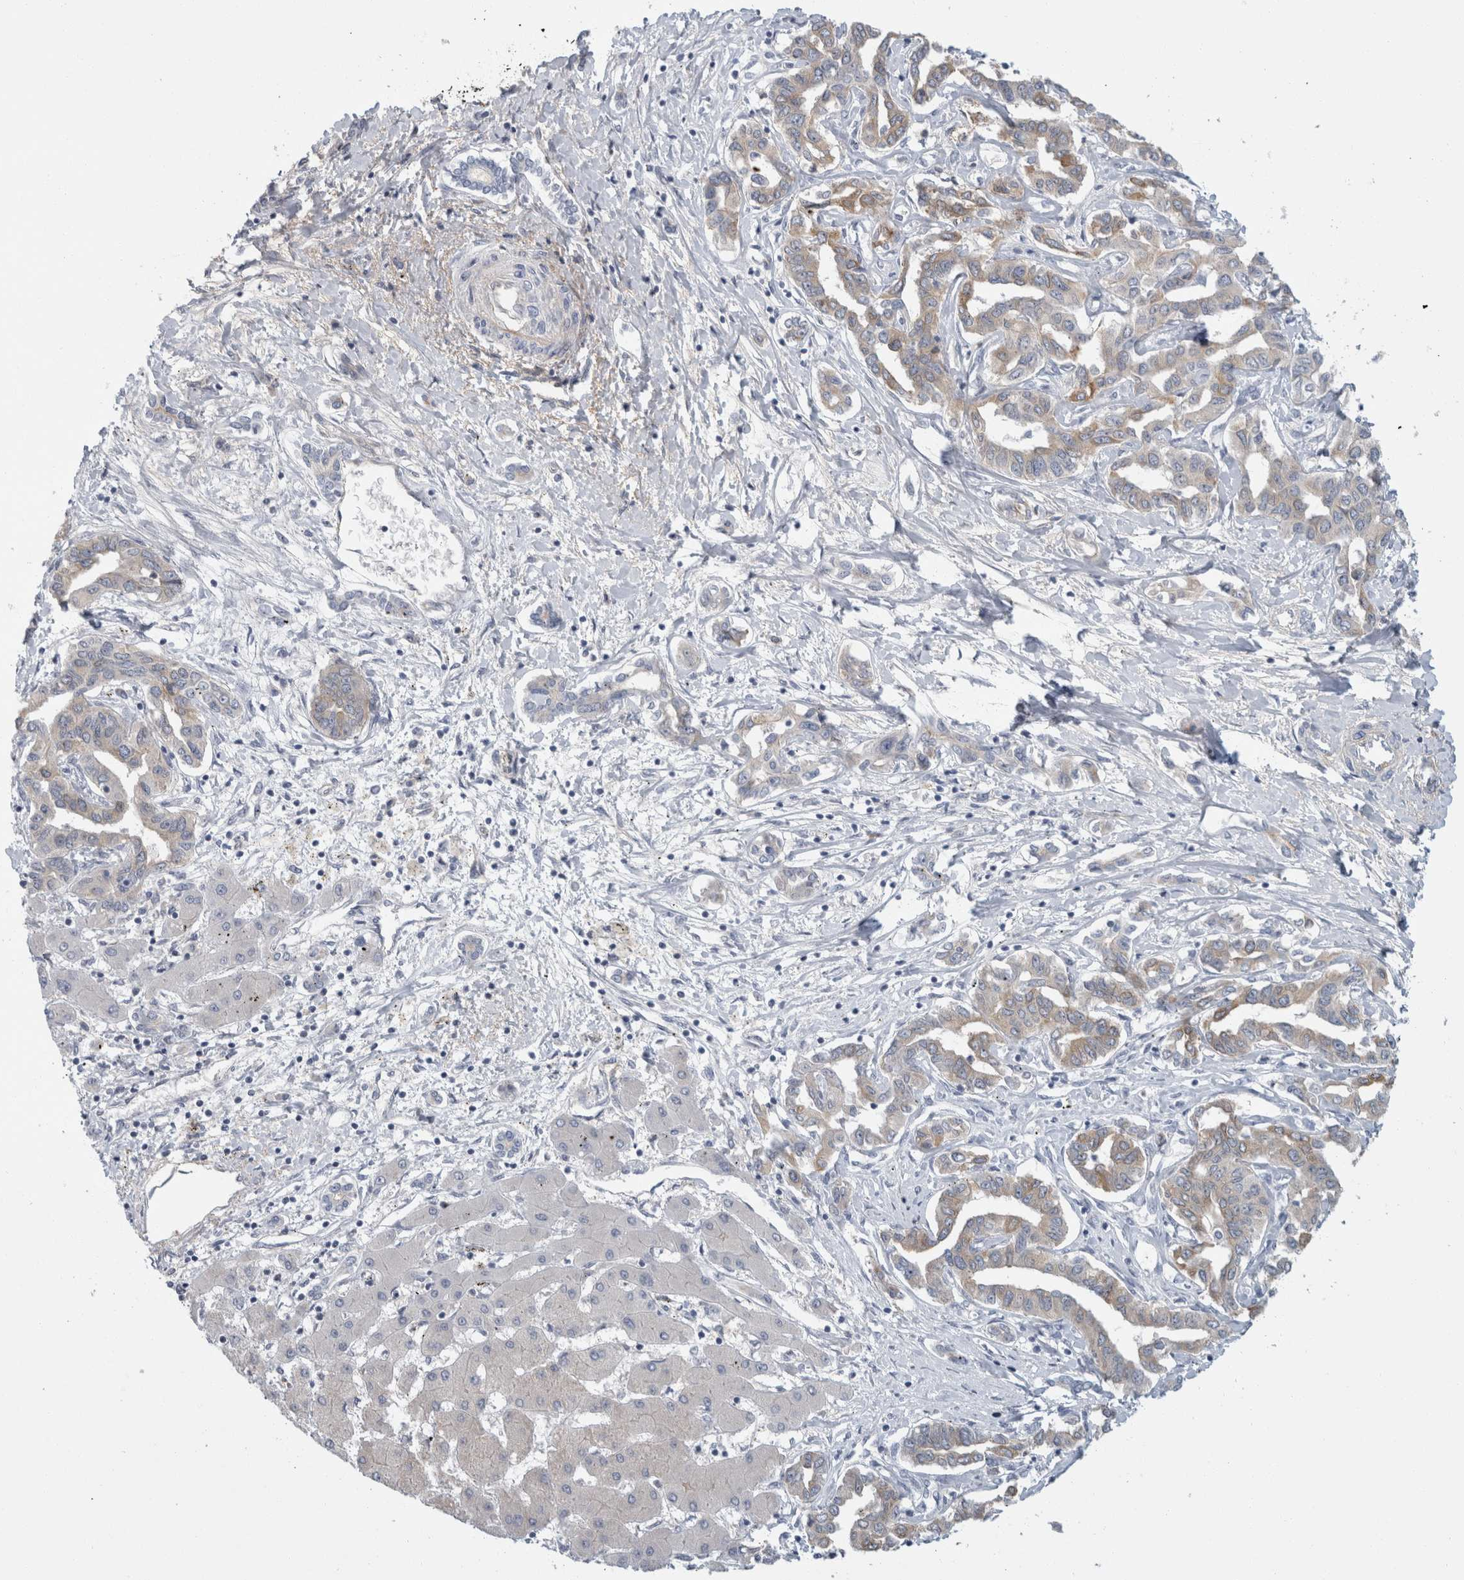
{"staining": {"intensity": "weak", "quantity": "25%-75%", "location": "cytoplasmic/membranous"}, "tissue": "liver cancer", "cell_type": "Tumor cells", "image_type": "cancer", "snomed": [{"axis": "morphology", "description": "Cholangiocarcinoma"}, {"axis": "topography", "description": "Liver"}], "caption": "Cholangiocarcinoma (liver) tissue exhibits weak cytoplasmic/membranous expression in approximately 25%-75% of tumor cells", "gene": "CD55", "patient": {"sex": "male", "age": 59}}